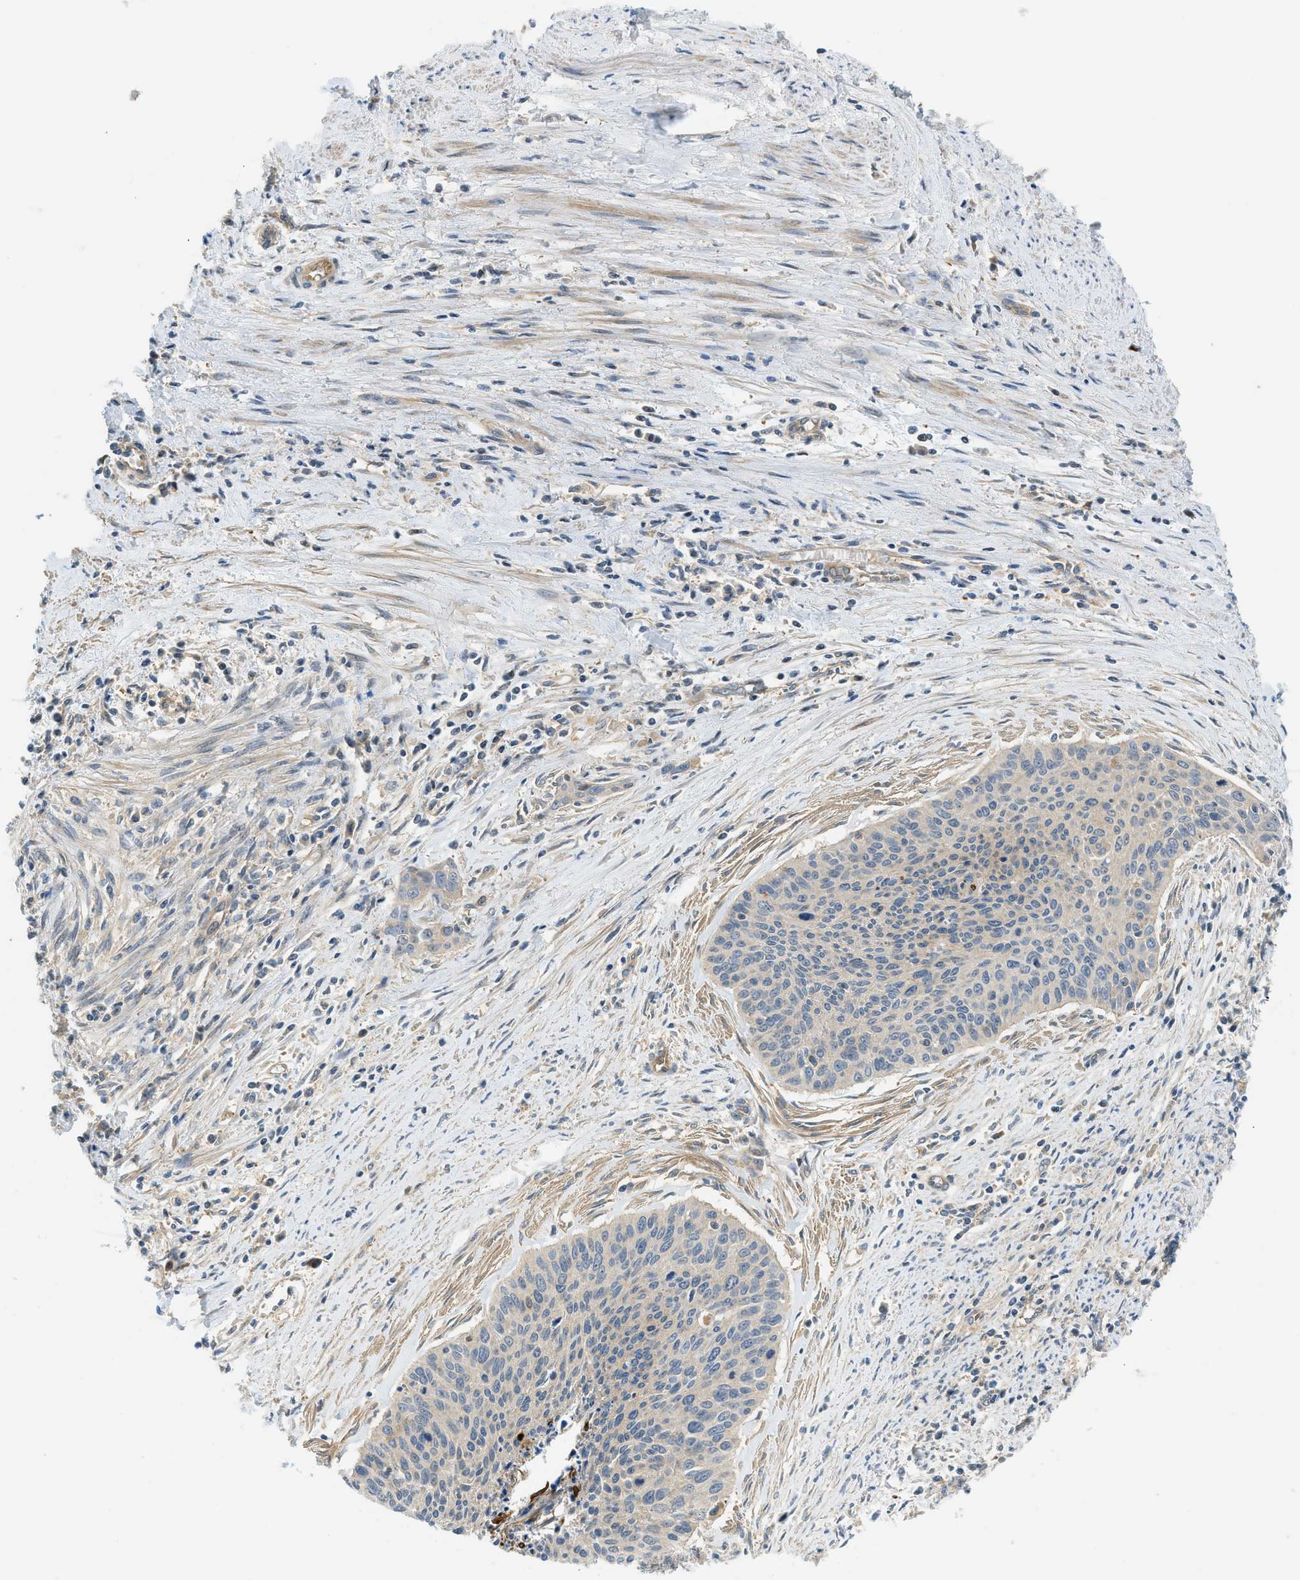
{"staining": {"intensity": "weak", "quantity": "<25%", "location": "cytoplasmic/membranous"}, "tissue": "cervical cancer", "cell_type": "Tumor cells", "image_type": "cancer", "snomed": [{"axis": "morphology", "description": "Squamous cell carcinoma, NOS"}, {"axis": "topography", "description": "Cervix"}], "caption": "Immunohistochemistry (IHC) image of neoplastic tissue: human cervical cancer (squamous cell carcinoma) stained with DAB (3,3'-diaminobenzidine) shows no significant protein expression in tumor cells.", "gene": "KCNK1", "patient": {"sex": "female", "age": 55}}